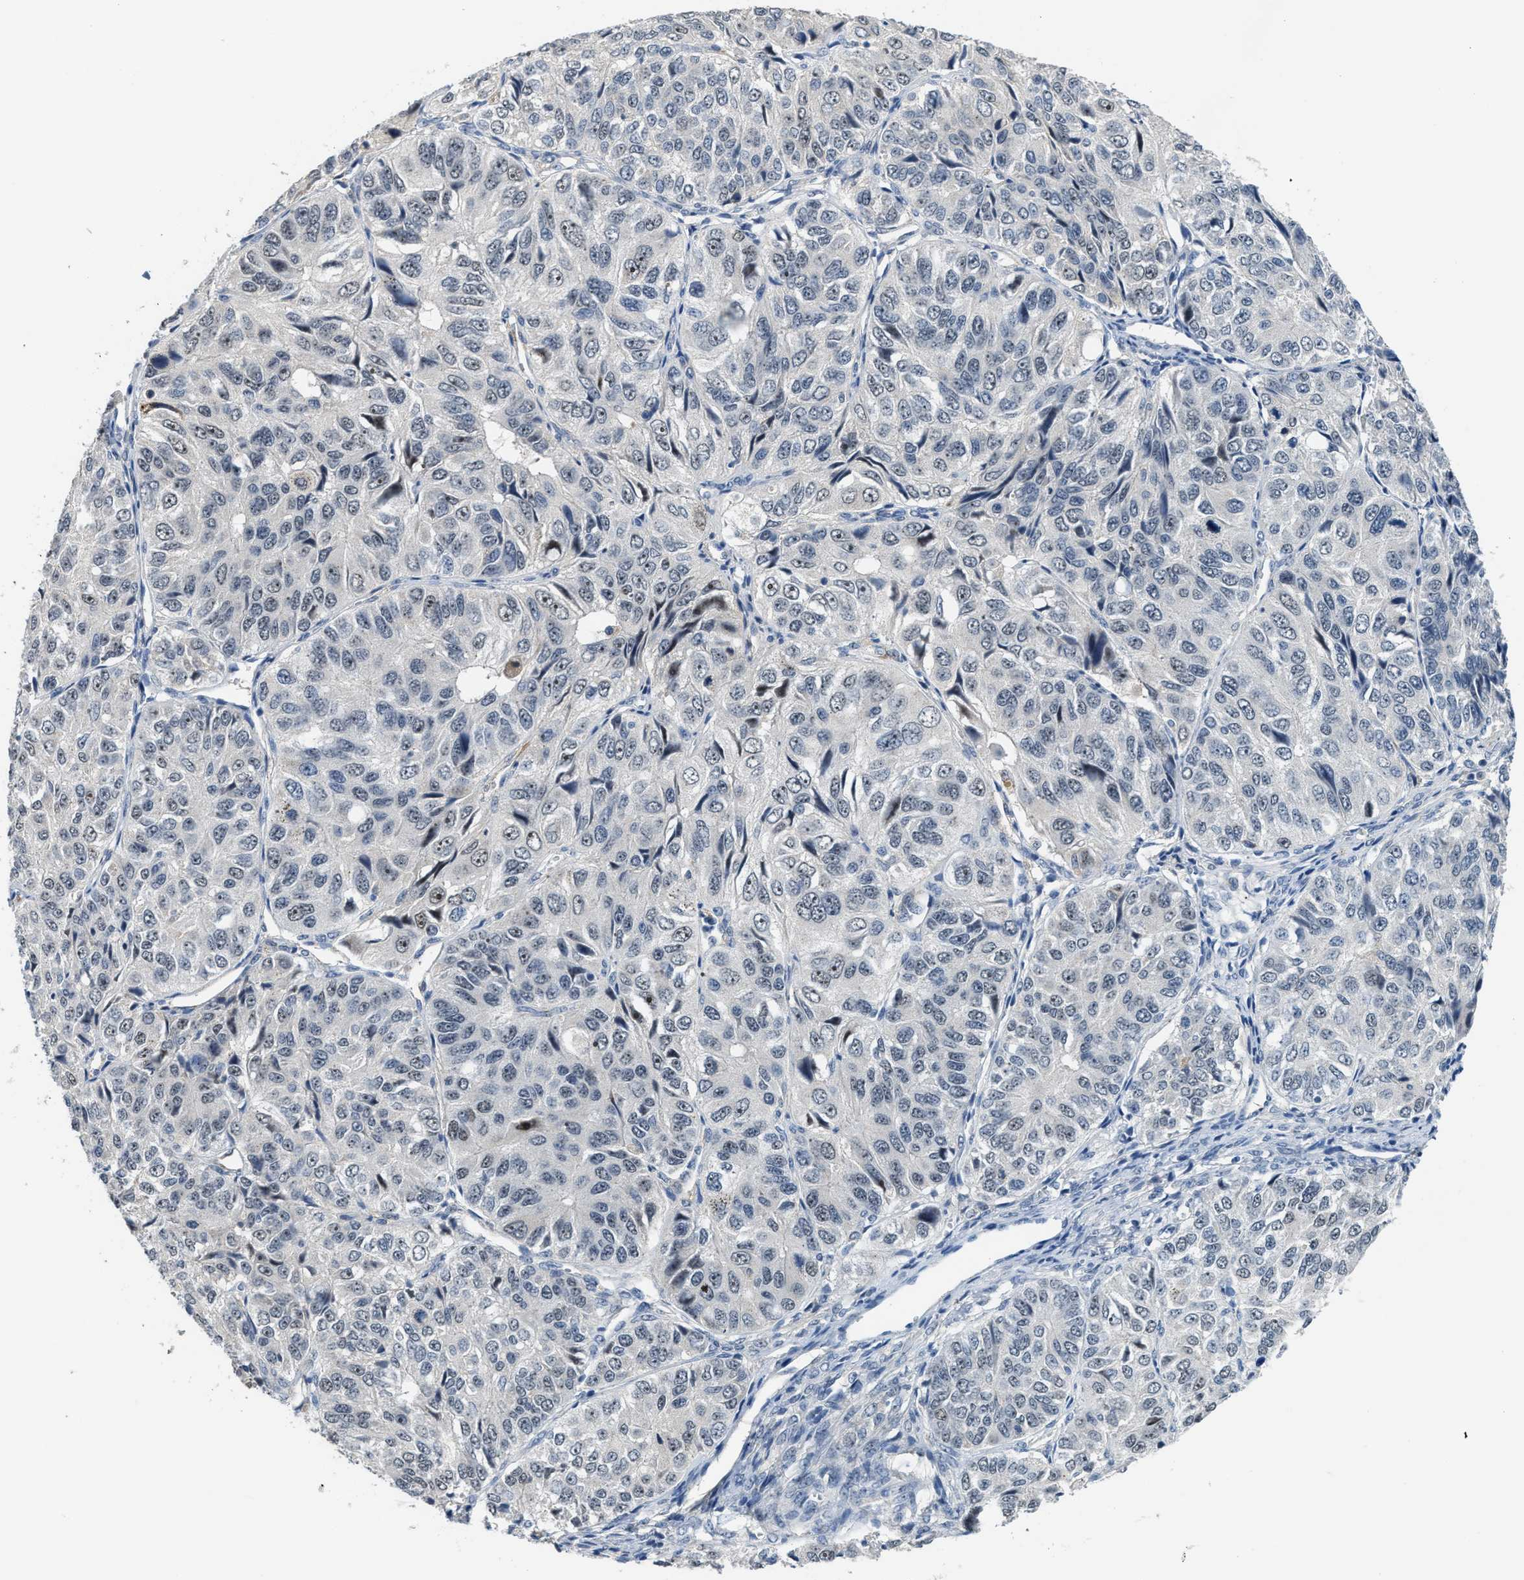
{"staining": {"intensity": "weak", "quantity": "<25%", "location": "nuclear"}, "tissue": "ovarian cancer", "cell_type": "Tumor cells", "image_type": "cancer", "snomed": [{"axis": "morphology", "description": "Carcinoma, endometroid"}, {"axis": "topography", "description": "Ovary"}], "caption": "Endometroid carcinoma (ovarian) was stained to show a protein in brown. There is no significant positivity in tumor cells.", "gene": "ZNF783", "patient": {"sex": "female", "age": 51}}